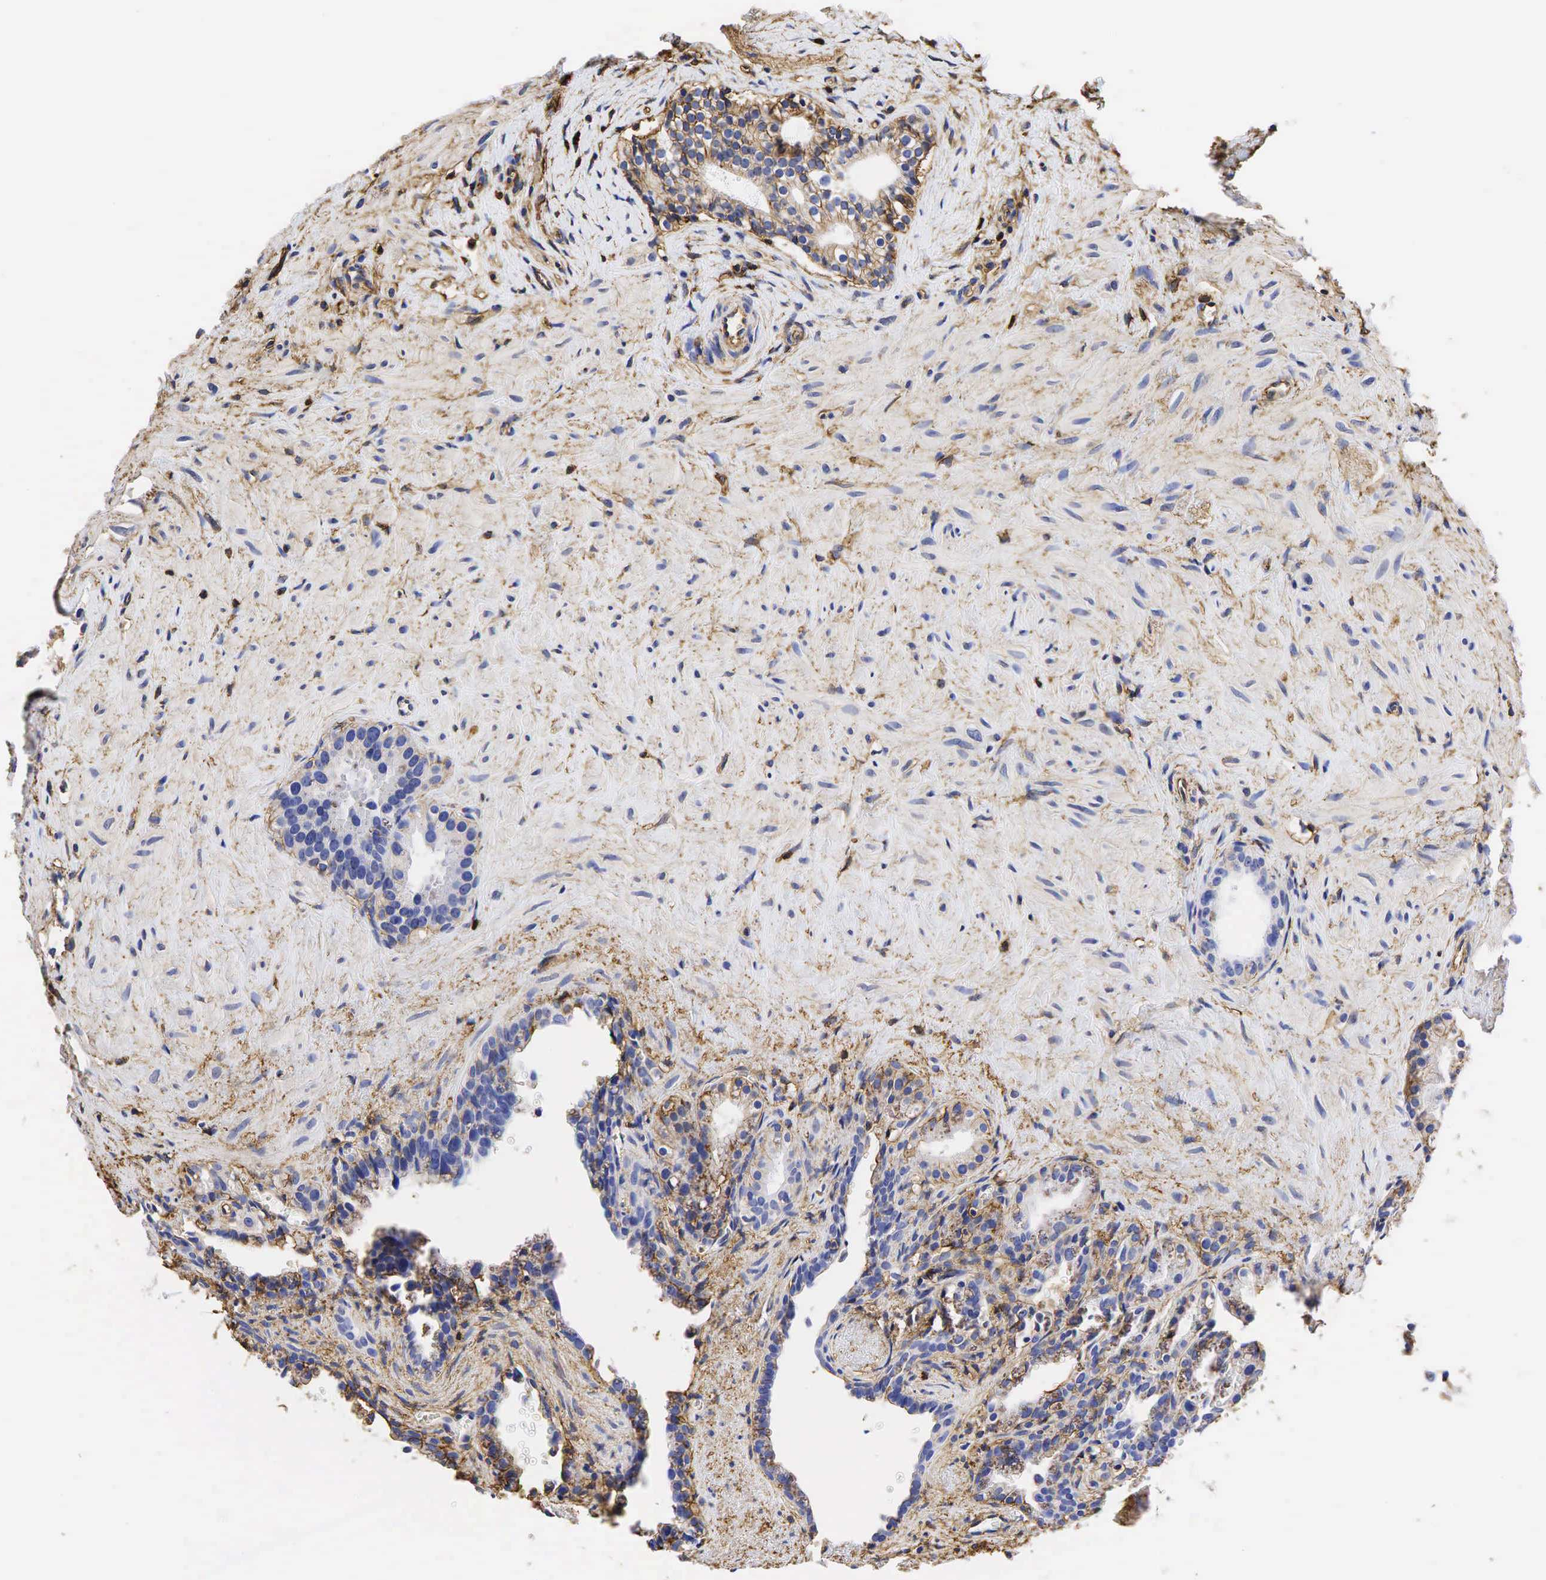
{"staining": {"intensity": "moderate", "quantity": "25%-75%", "location": "cytoplasmic/membranous"}, "tissue": "seminal vesicle", "cell_type": "Glandular cells", "image_type": "normal", "snomed": [{"axis": "morphology", "description": "Normal tissue, NOS"}, {"axis": "topography", "description": "Seminal veicle"}], "caption": "IHC (DAB (3,3'-diaminobenzidine)) staining of unremarkable seminal vesicle displays moderate cytoplasmic/membranous protein positivity in approximately 25%-75% of glandular cells.", "gene": "CD99", "patient": {"sex": "male", "age": 60}}